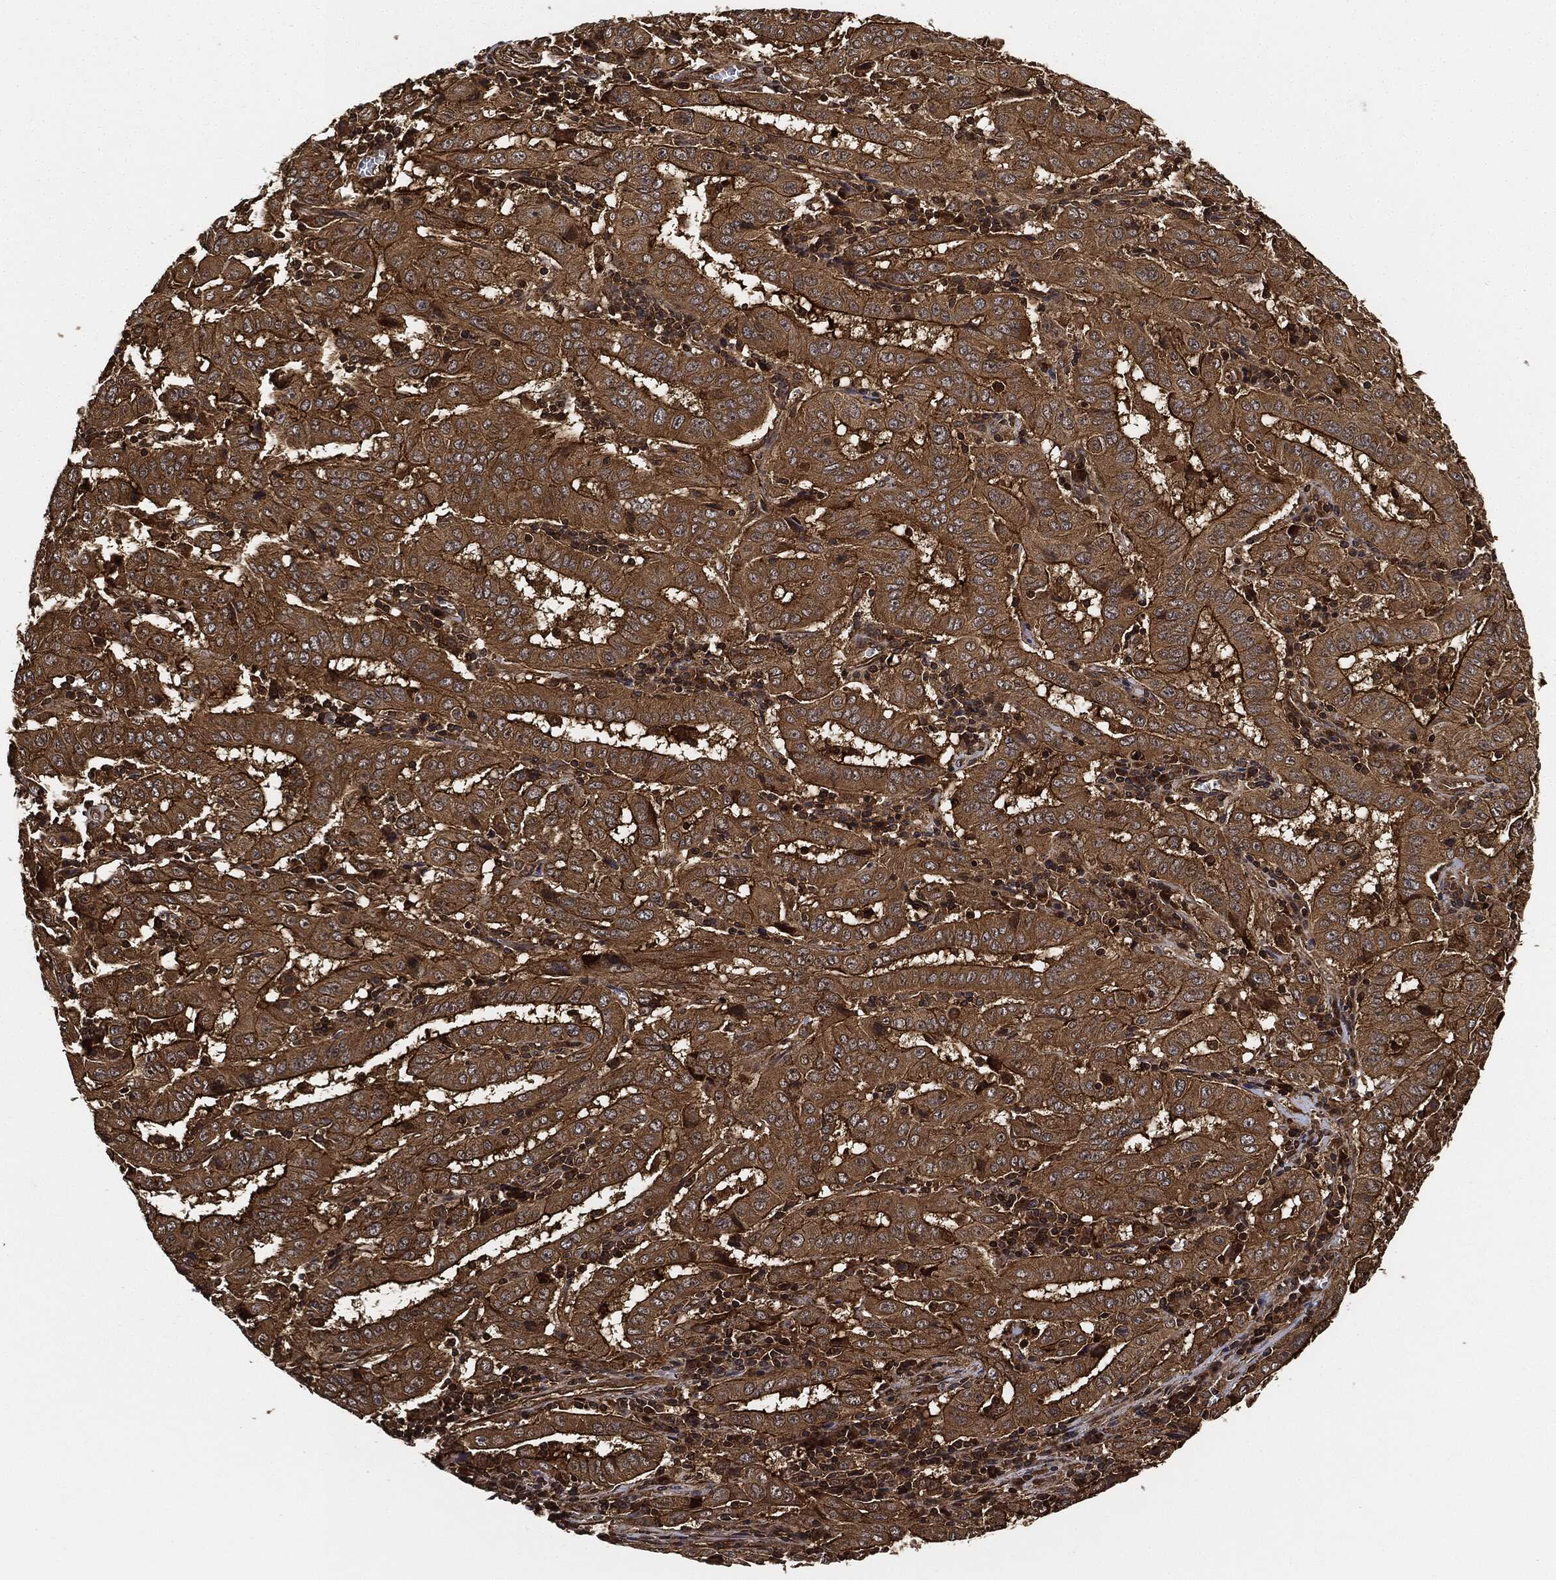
{"staining": {"intensity": "strong", "quantity": ">75%", "location": "cytoplasmic/membranous"}, "tissue": "pancreatic cancer", "cell_type": "Tumor cells", "image_type": "cancer", "snomed": [{"axis": "morphology", "description": "Adenocarcinoma, NOS"}, {"axis": "topography", "description": "Pancreas"}], "caption": "The immunohistochemical stain highlights strong cytoplasmic/membranous staining in tumor cells of adenocarcinoma (pancreatic) tissue.", "gene": "CEP290", "patient": {"sex": "male", "age": 63}}